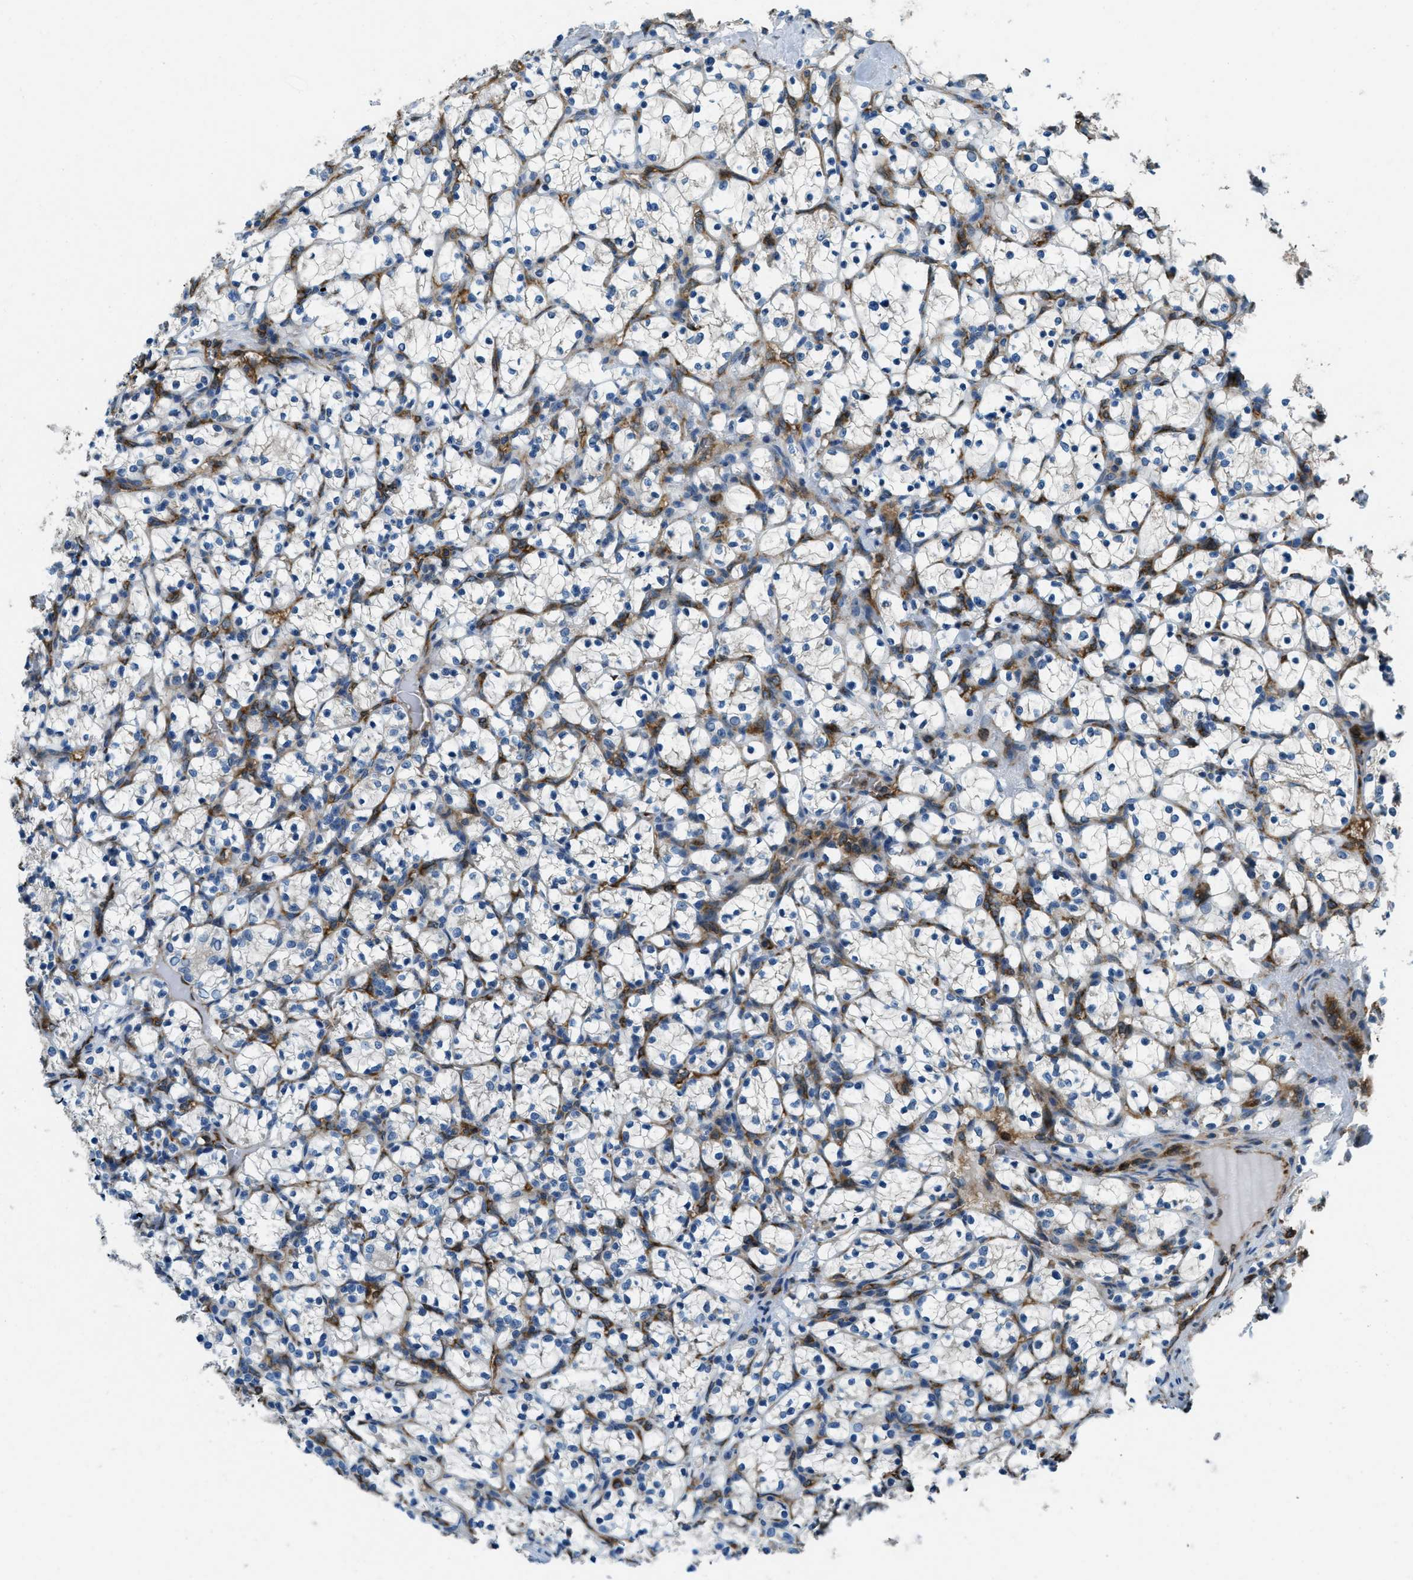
{"staining": {"intensity": "negative", "quantity": "none", "location": "none"}, "tissue": "renal cancer", "cell_type": "Tumor cells", "image_type": "cancer", "snomed": [{"axis": "morphology", "description": "Adenocarcinoma, NOS"}, {"axis": "topography", "description": "Kidney"}], "caption": "Tumor cells are negative for brown protein staining in renal cancer (adenocarcinoma).", "gene": "GIMAP8", "patient": {"sex": "female", "age": 69}}